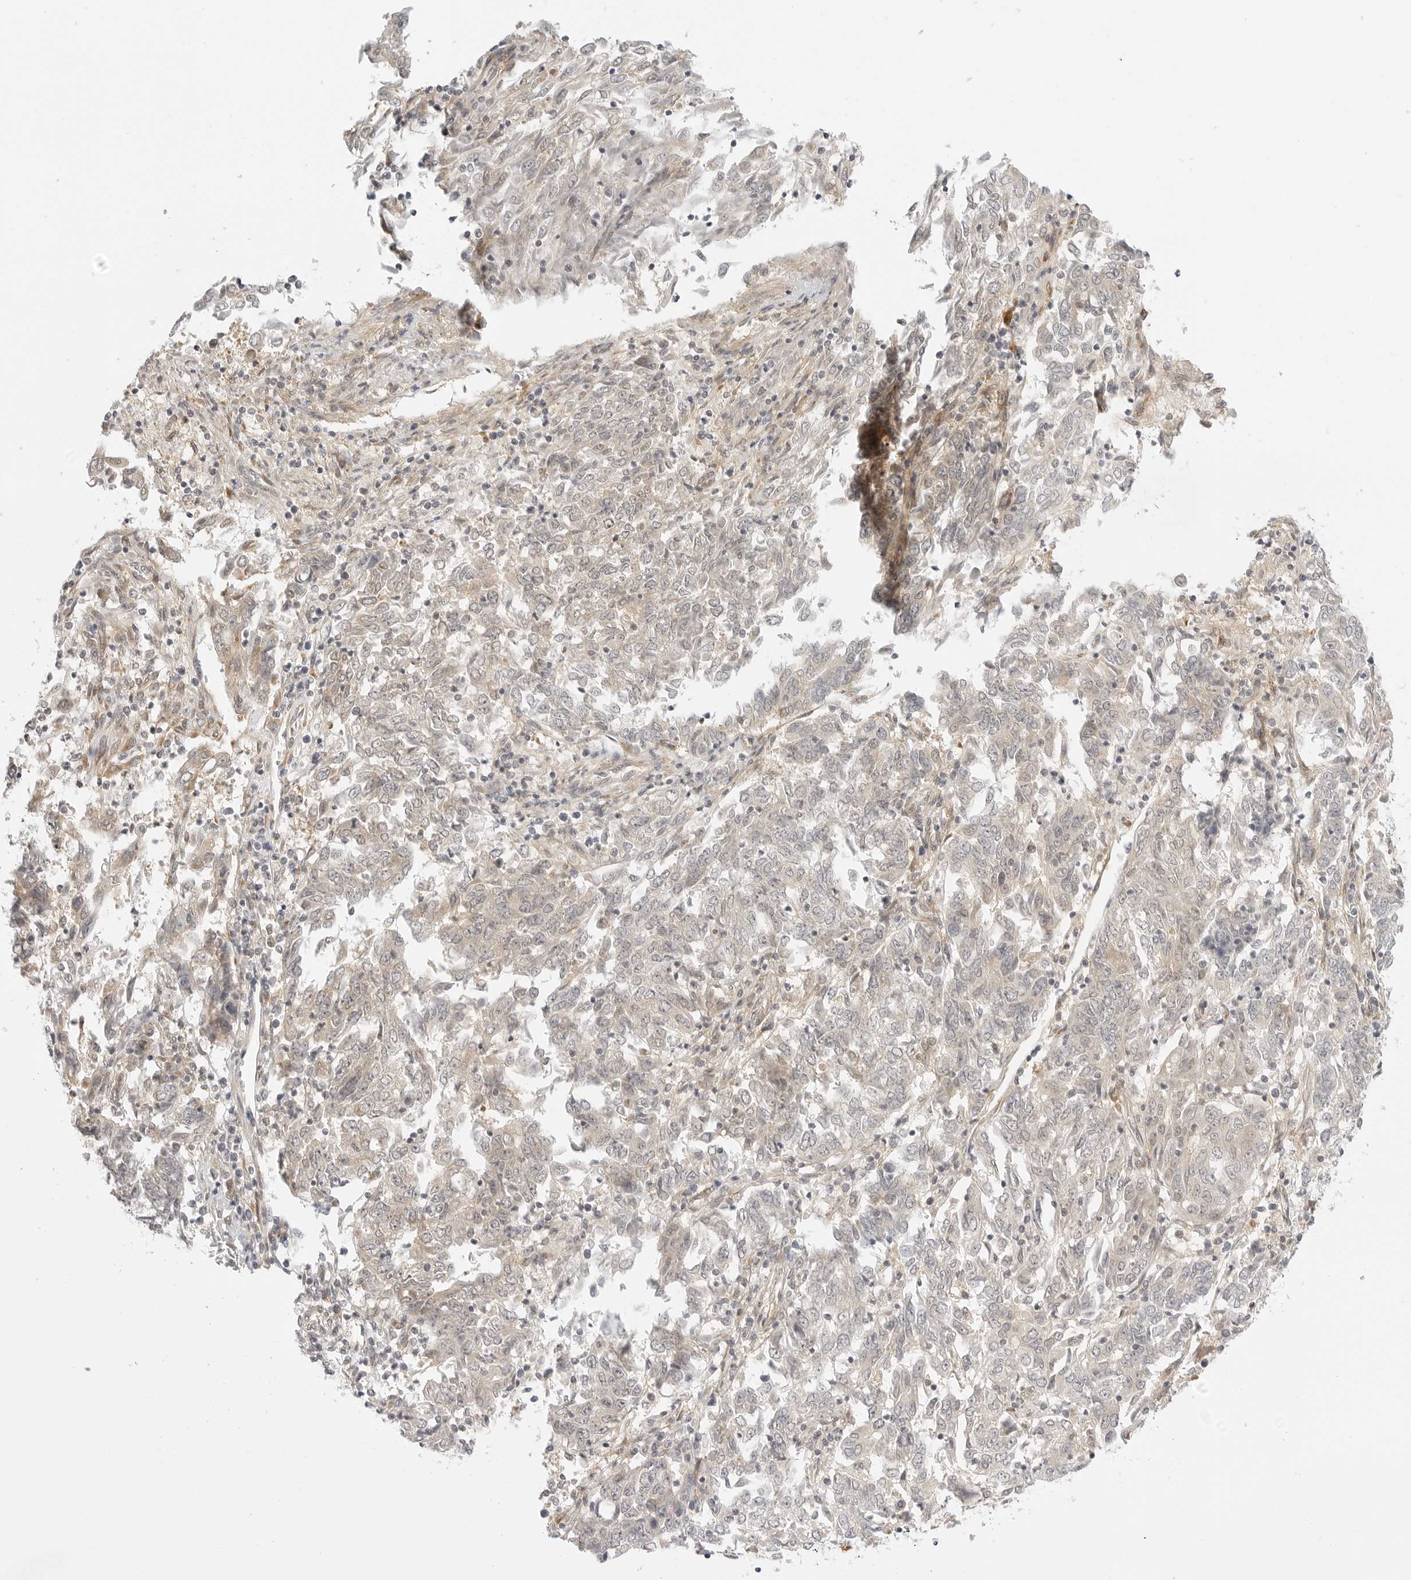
{"staining": {"intensity": "negative", "quantity": "none", "location": "none"}, "tissue": "endometrial cancer", "cell_type": "Tumor cells", "image_type": "cancer", "snomed": [{"axis": "morphology", "description": "Adenocarcinoma, NOS"}, {"axis": "topography", "description": "Endometrium"}], "caption": "Micrograph shows no significant protein expression in tumor cells of adenocarcinoma (endometrial). (DAB (3,3'-diaminobenzidine) immunohistochemistry (IHC) visualized using brightfield microscopy, high magnification).", "gene": "TCP1", "patient": {"sex": "female", "age": 80}}